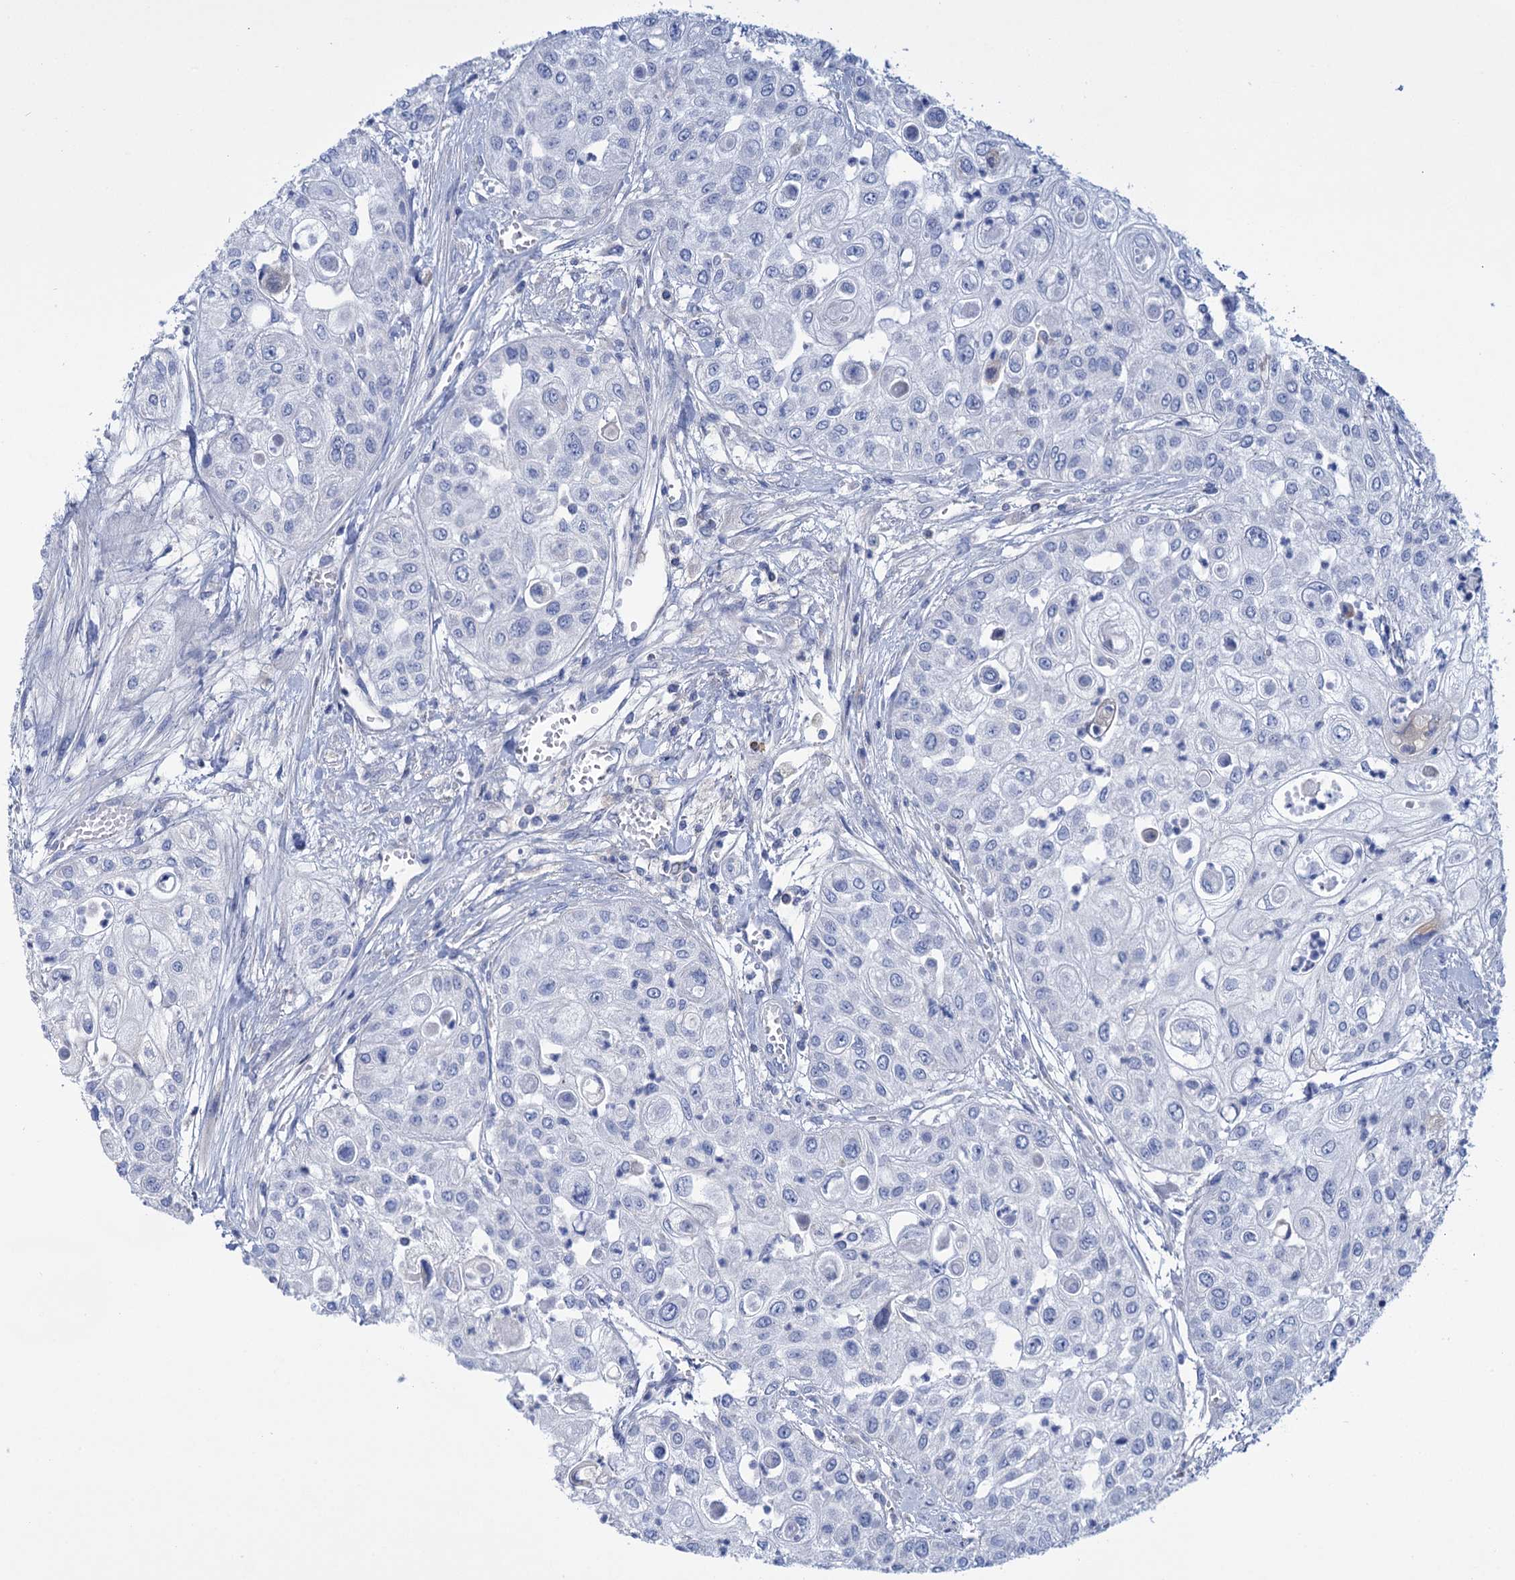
{"staining": {"intensity": "negative", "quantity": "none", "location": "none"}, "tissue": "urothelial cancer", "cell_type": "Tumor cells", "image_type": "cancer", "snomed": [{"axis": "morphology", "description": "Urothelial carcinoma, High grade"}, {"axis": "topography", "description": "Urinary bladder"}], "caption": "The histopathology image displays no significant expression in tumor cells of urothelial cancer.", "gene": "FBXW12", "patient": {"sex": "female", "age": 79}}